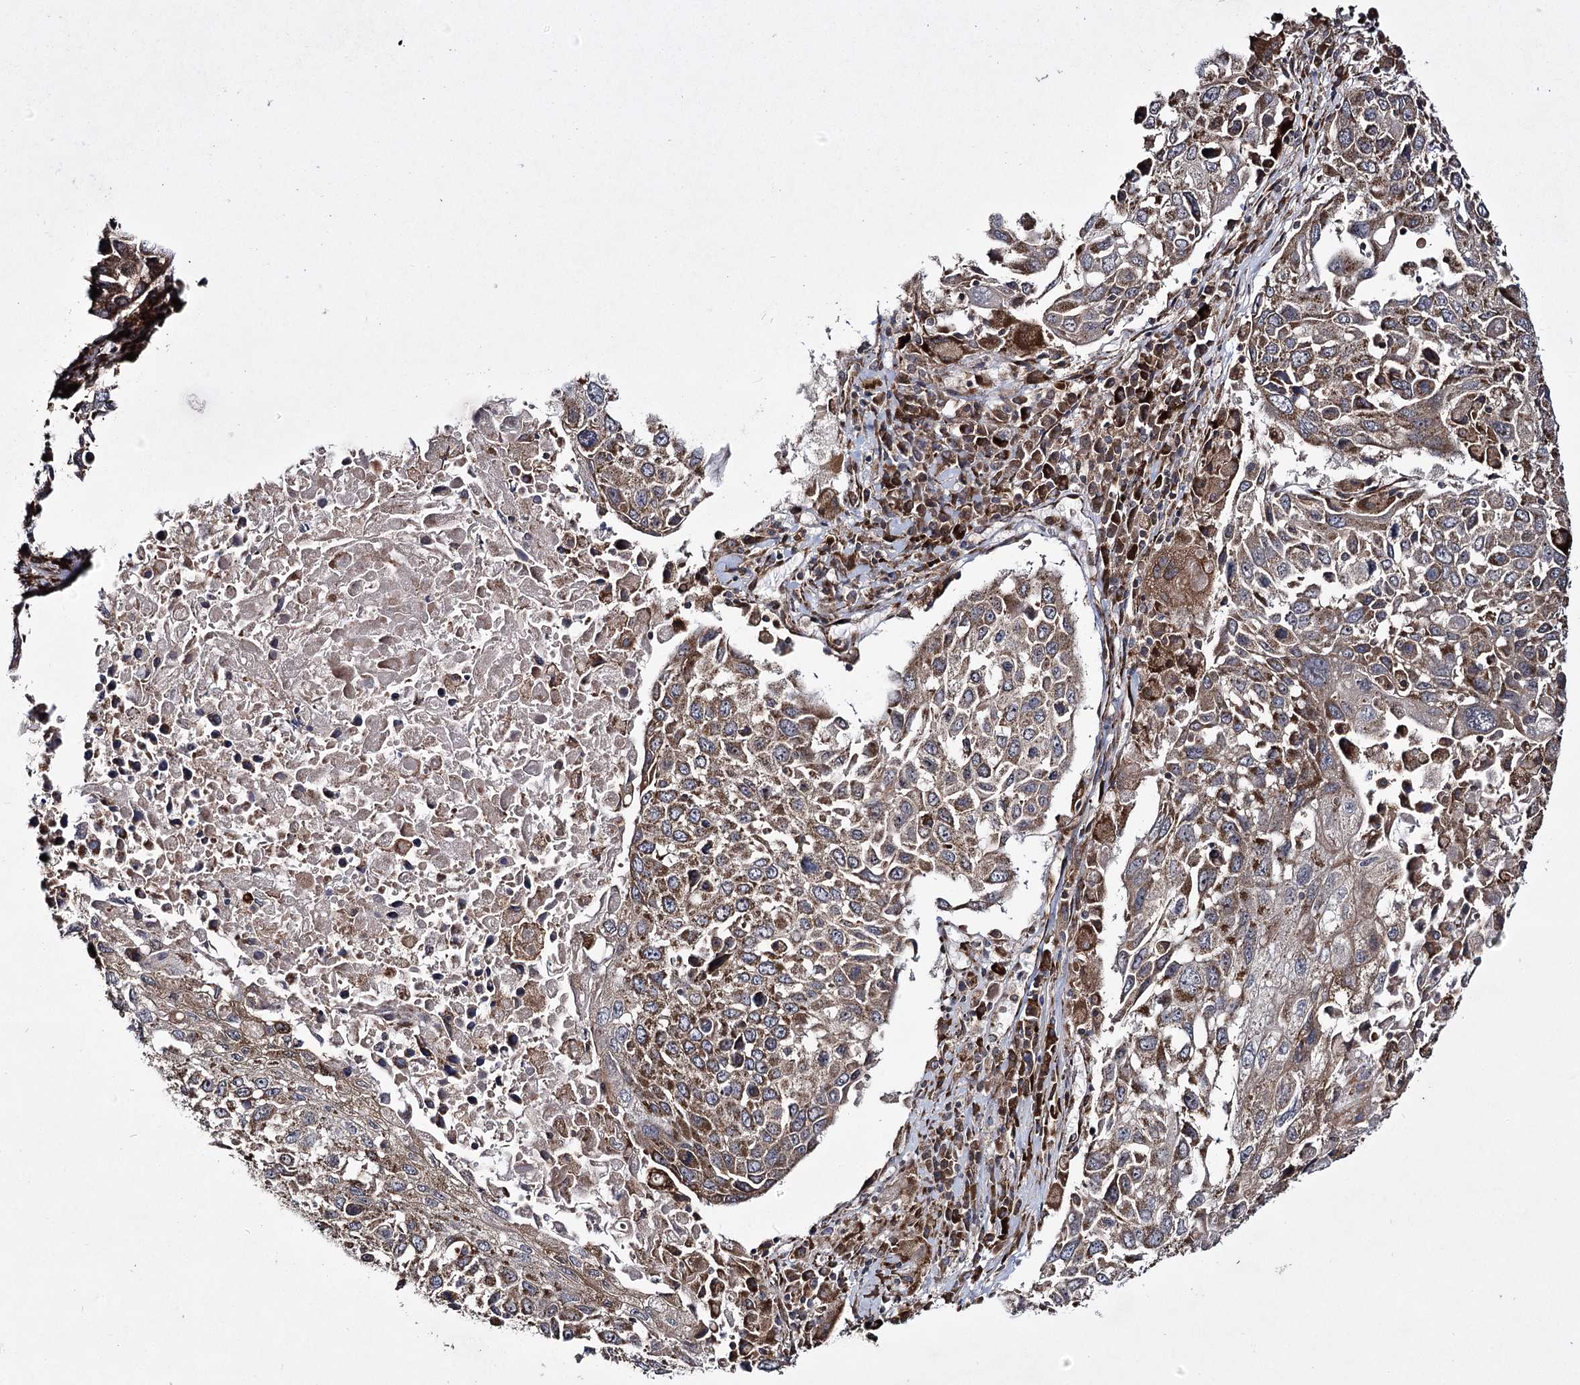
{"staining": {"intensity": "moderate", "quantity": ">75%", "location": "cytoplasmic/membranous"}, "tissue": "lung cancer", "cell_type": "Tumor cells", "image_type": "cancer", "snomed": [{"axis": "morphology", "description": "Squamous cell carcinoma, NOS"}, {"axis": "topography", "description": "Lung"}], "caption": "Moderate cytoplasmic/membranous positivity for a protein is seen in about >75% of tumor cells of lung cancer (squamous cell carcinoma) using IHC.", "gene": "HECTD2", "patient": {"sex": "male", "age": 65}}